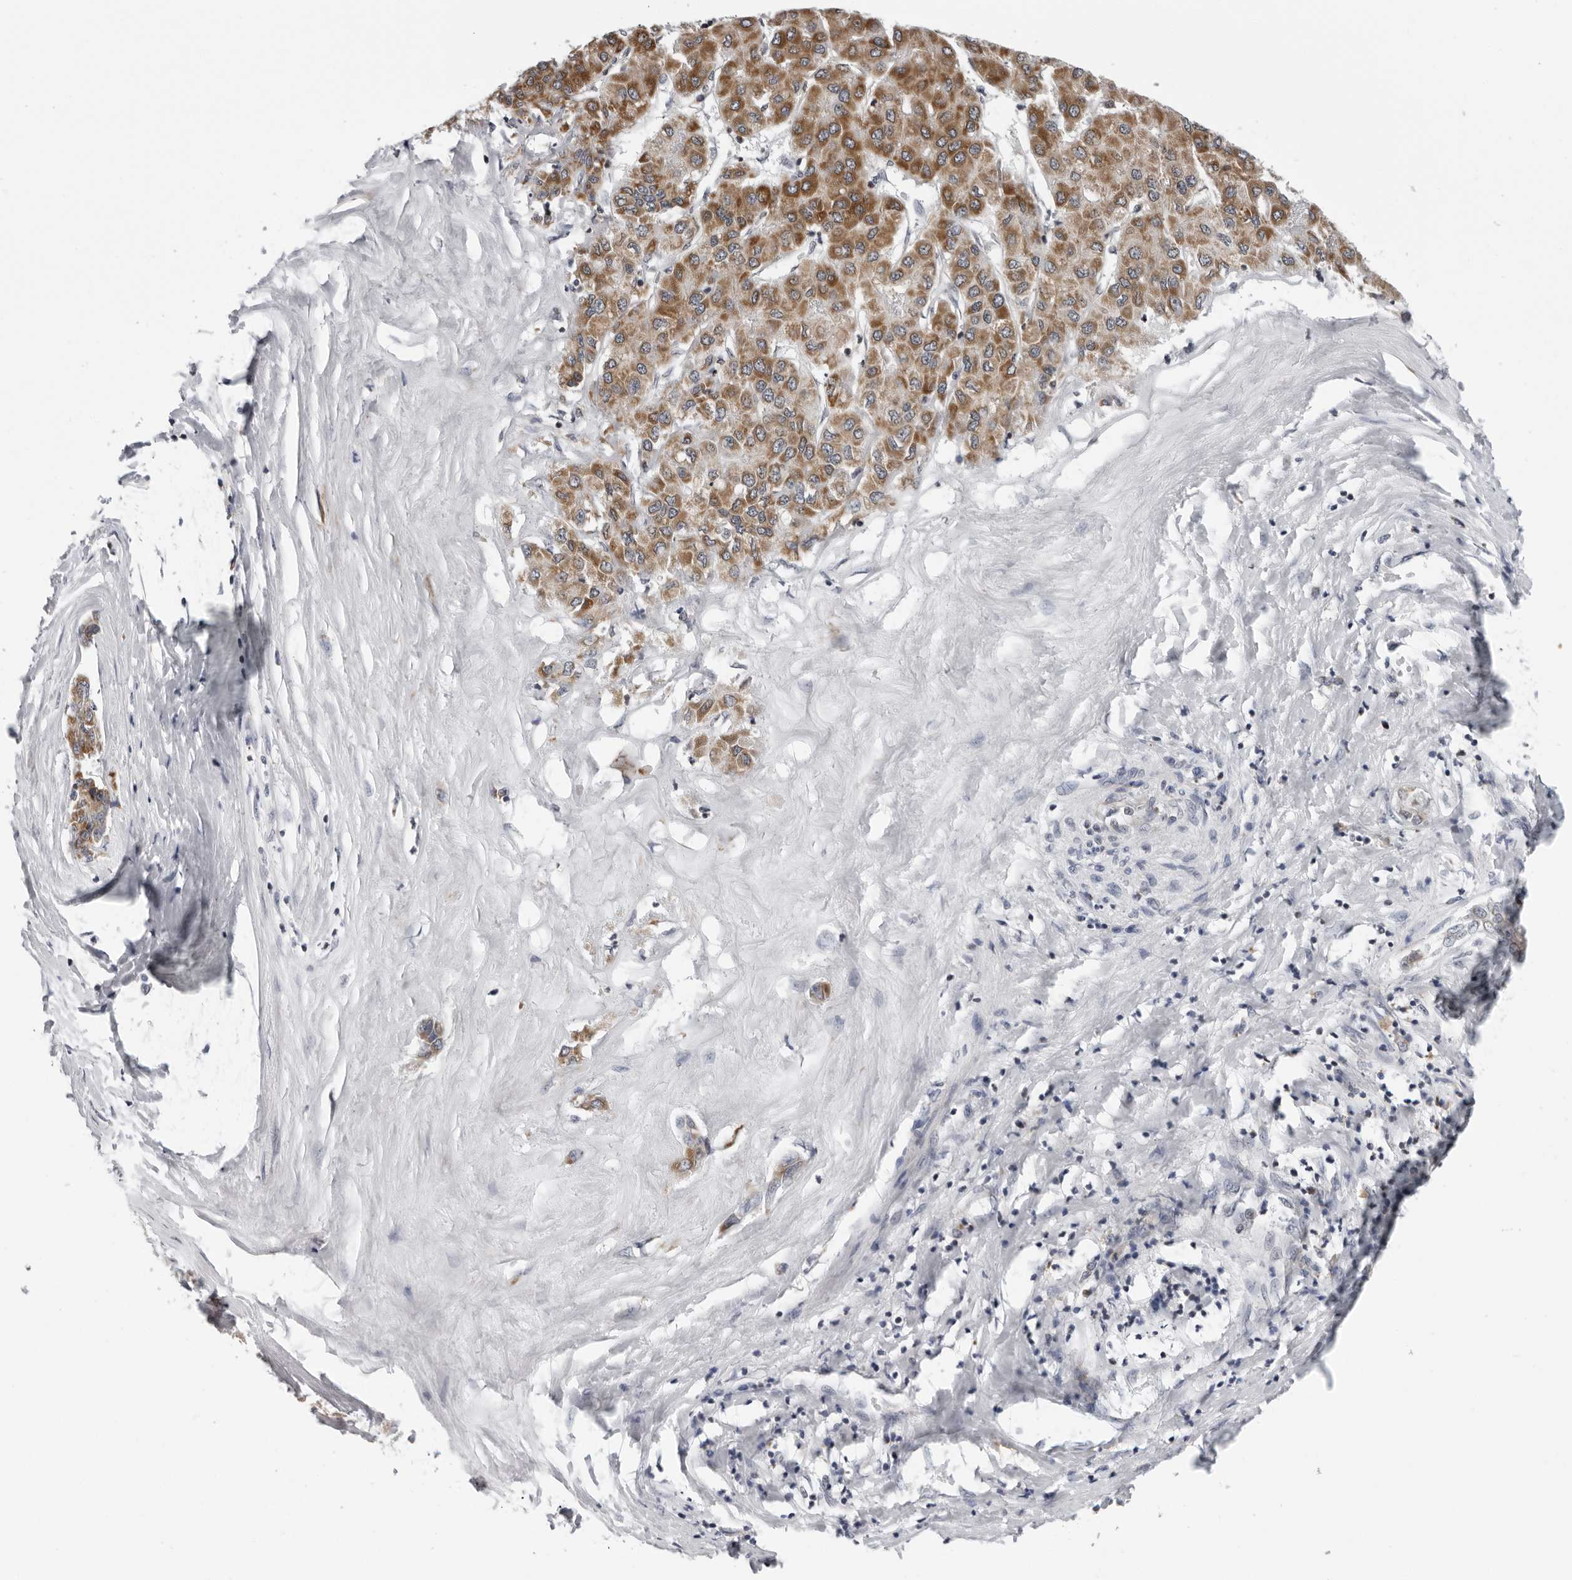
{"staining": {"intensity": "strong", "quantity": ">75%", "location": "cytoplasmic/membranous"}, "tissue": "liver cancer", "cell_type": "Tumor cells", "image_type": "cancer", "snomed": [{"axis": "morphology", "description": "Carcinoma, Hepatocellular, NOS"}, {"axis": "topography", "description": "Liver"}], "caption": "A high-resolution histopathology image shows immunohistochemistry (IHC) staining of liver cancer, which reveals strong cytoplasmic/membranous staining in about >75% of tumor cells.", "gene": "CPT2", "patient": {"sex": "male", "age": 65}}